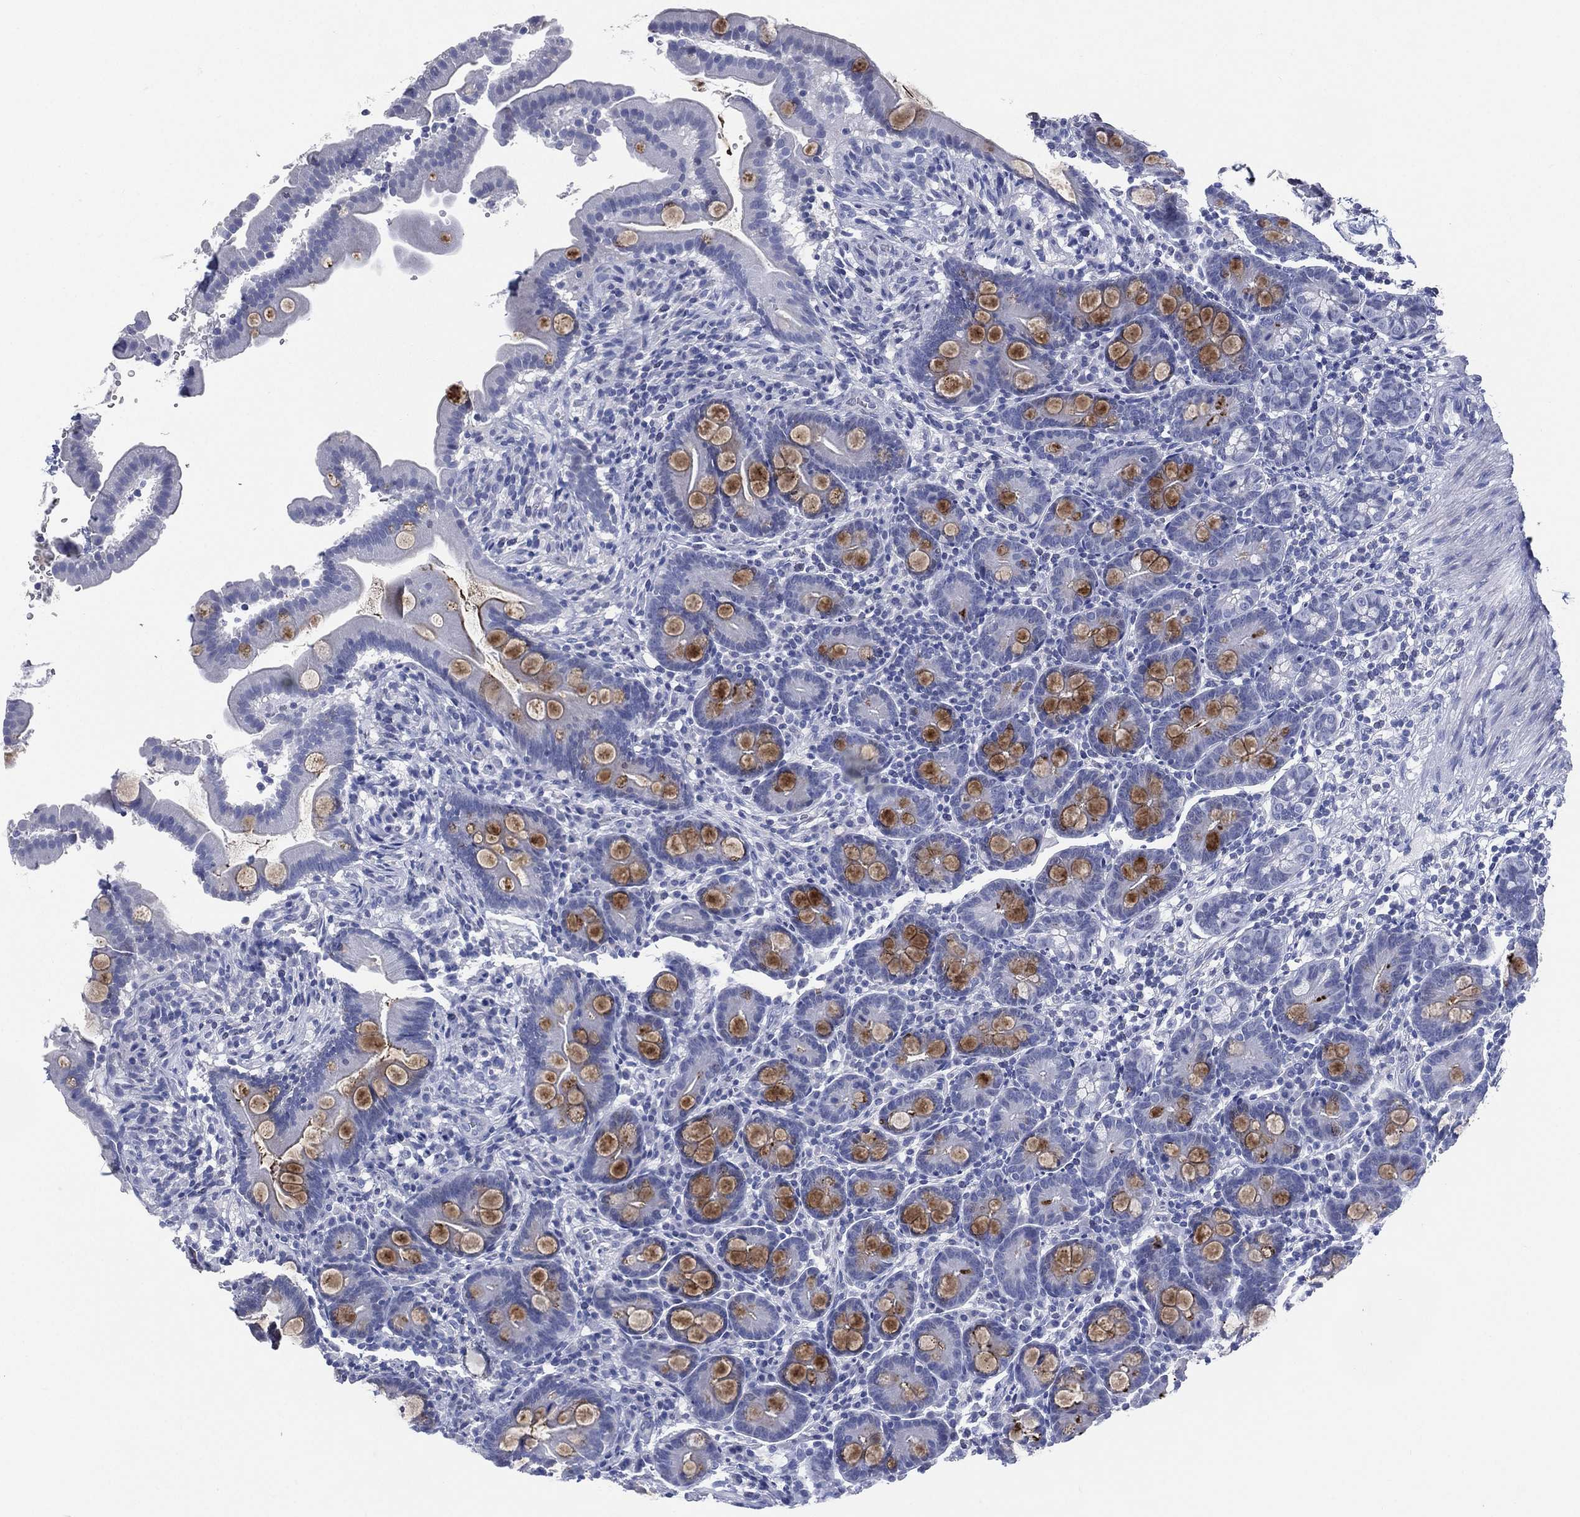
{"staining": {"intensity": "moderate", "quantity": "<25%", "location": "cytoplasmic/membranous"}, "tissue": "small intestine", "cell_type": "Glandular cells", "image_type": "normal", "snomed": [{"axis": "morphology", "description": "Normal tissue, NOS"}, {"axis": "topography", "description": "Small intestine"}], "caption": "High-power microscopy captured an immunohistochemistry (IHC) micrograph of unremarkable small intestine, revealing moderate cytoplasmic/membranous staining in about <25% of glandular cells. Immunohistochemistry (ihc) stains the protein in brown and the nuclei are stained blue.", "gene": "TMEM247", "patient": {"sex": "female", "age": 44}}